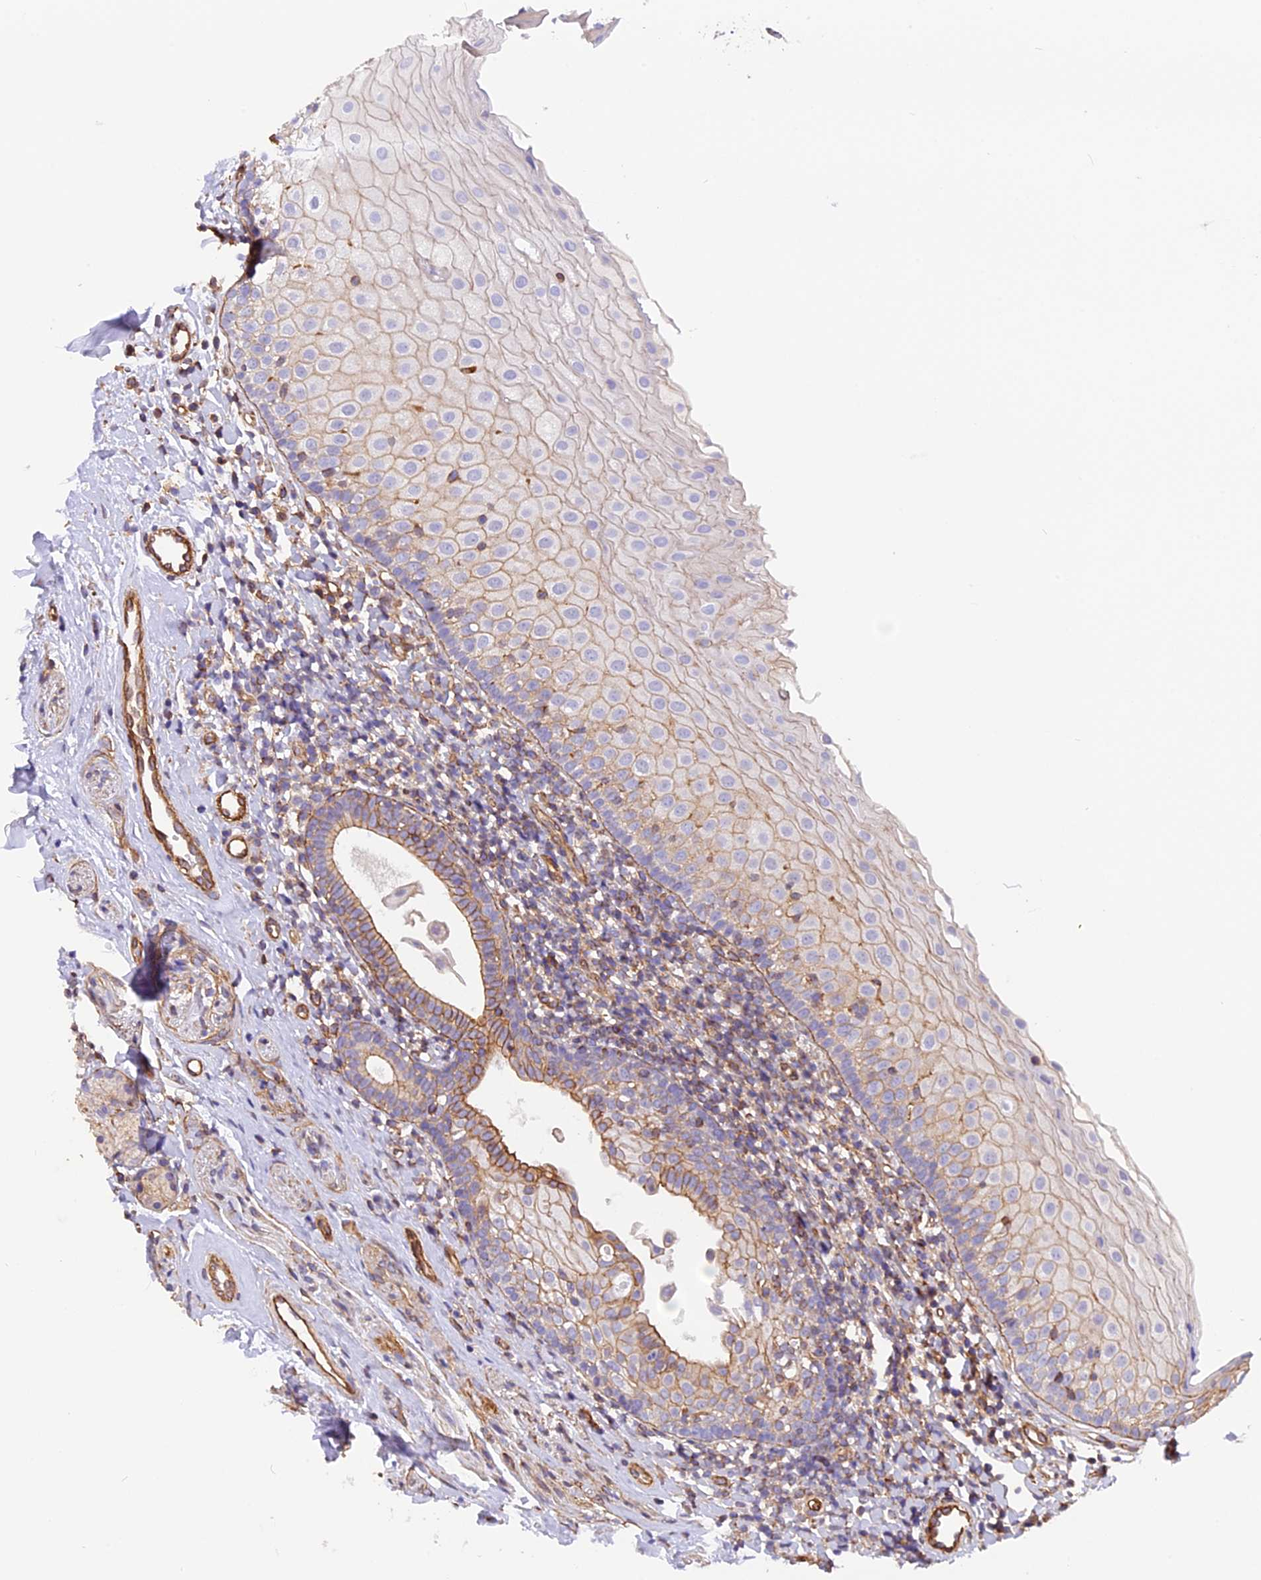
{"staining": {"intensity": "weak", "quantity": "25%-75%", "location": "cytoplasmic/membranous"}, "tissue": "oral mucosa", "cell_type": "Squamous epithelial cells", "image_type": "normal", "snomed": [{"axis": "morphology", "description": "Normal tissue, NOS"}, {"axis": "topography", "description": "Oral tissue"}], "caption": "The photomicrograph exhibits a brown stain indicating the presence of a protein in the cytoplasmic/membranous of squamous epithelial cells in oral mucosa.", "gene": "MED20", "patient": {"sex": "male", "age": 46}}